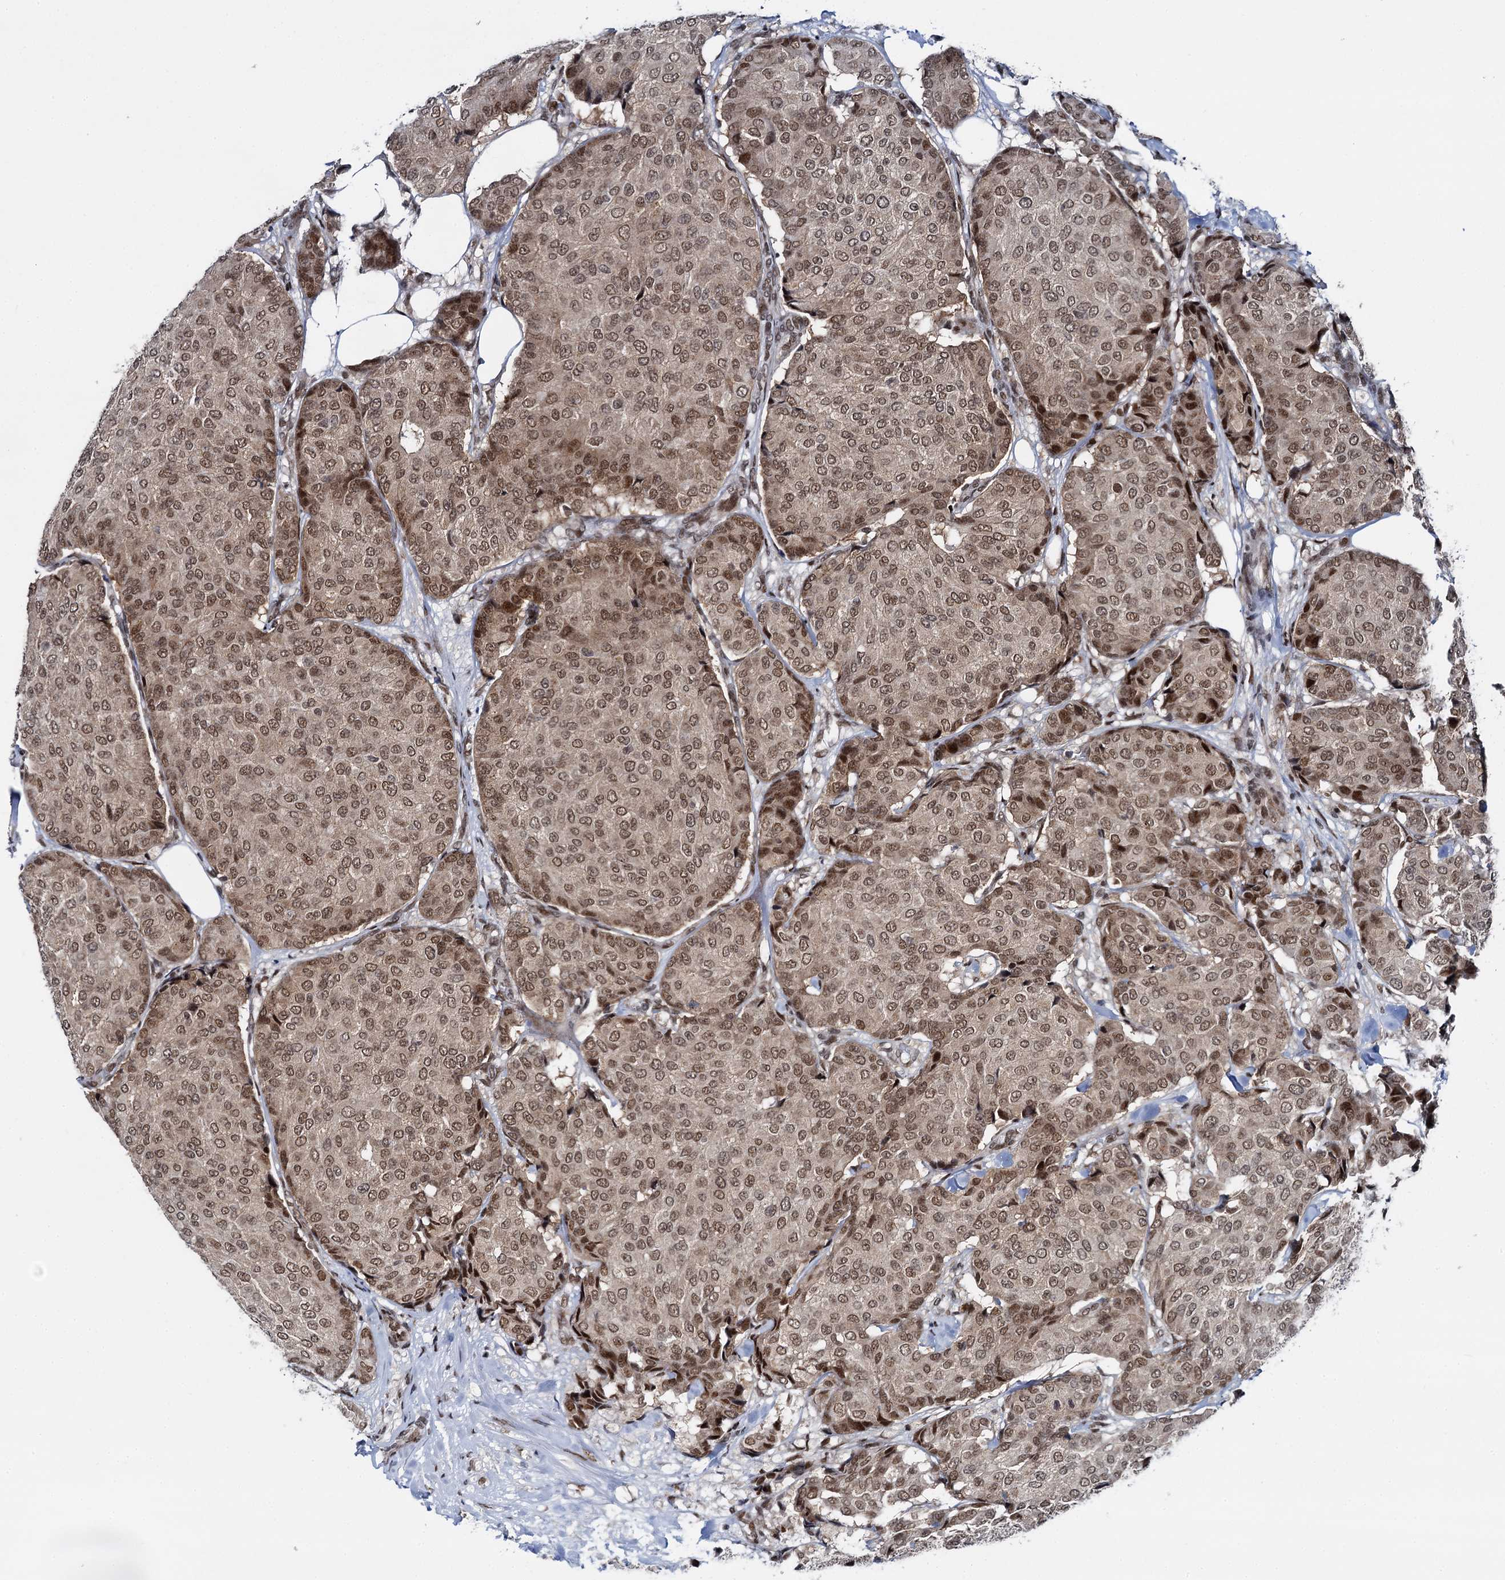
{"staining": {"intensity": "moderate", "quantity": ">75%", "location": "nuclear"}, "tissue": "breast cancer", "cell_type": "Tumor cells", "image_type": "cancer", "snomed": [{"axis": "morphology", "description": "Duct carcinoma"}, {"axis": "topography", "description": "Breast"}], "caption": "IHC of human breast cancer (invasive ductal carcinoma) displays medium levels of moderate nuclear positivity in approximately >75% of tumor cells. (DAB IHC, brown staining for protein, blue staining for nuclei).", "gene": "RUFY2", "patient": {"sex": "female", "age": 75}}